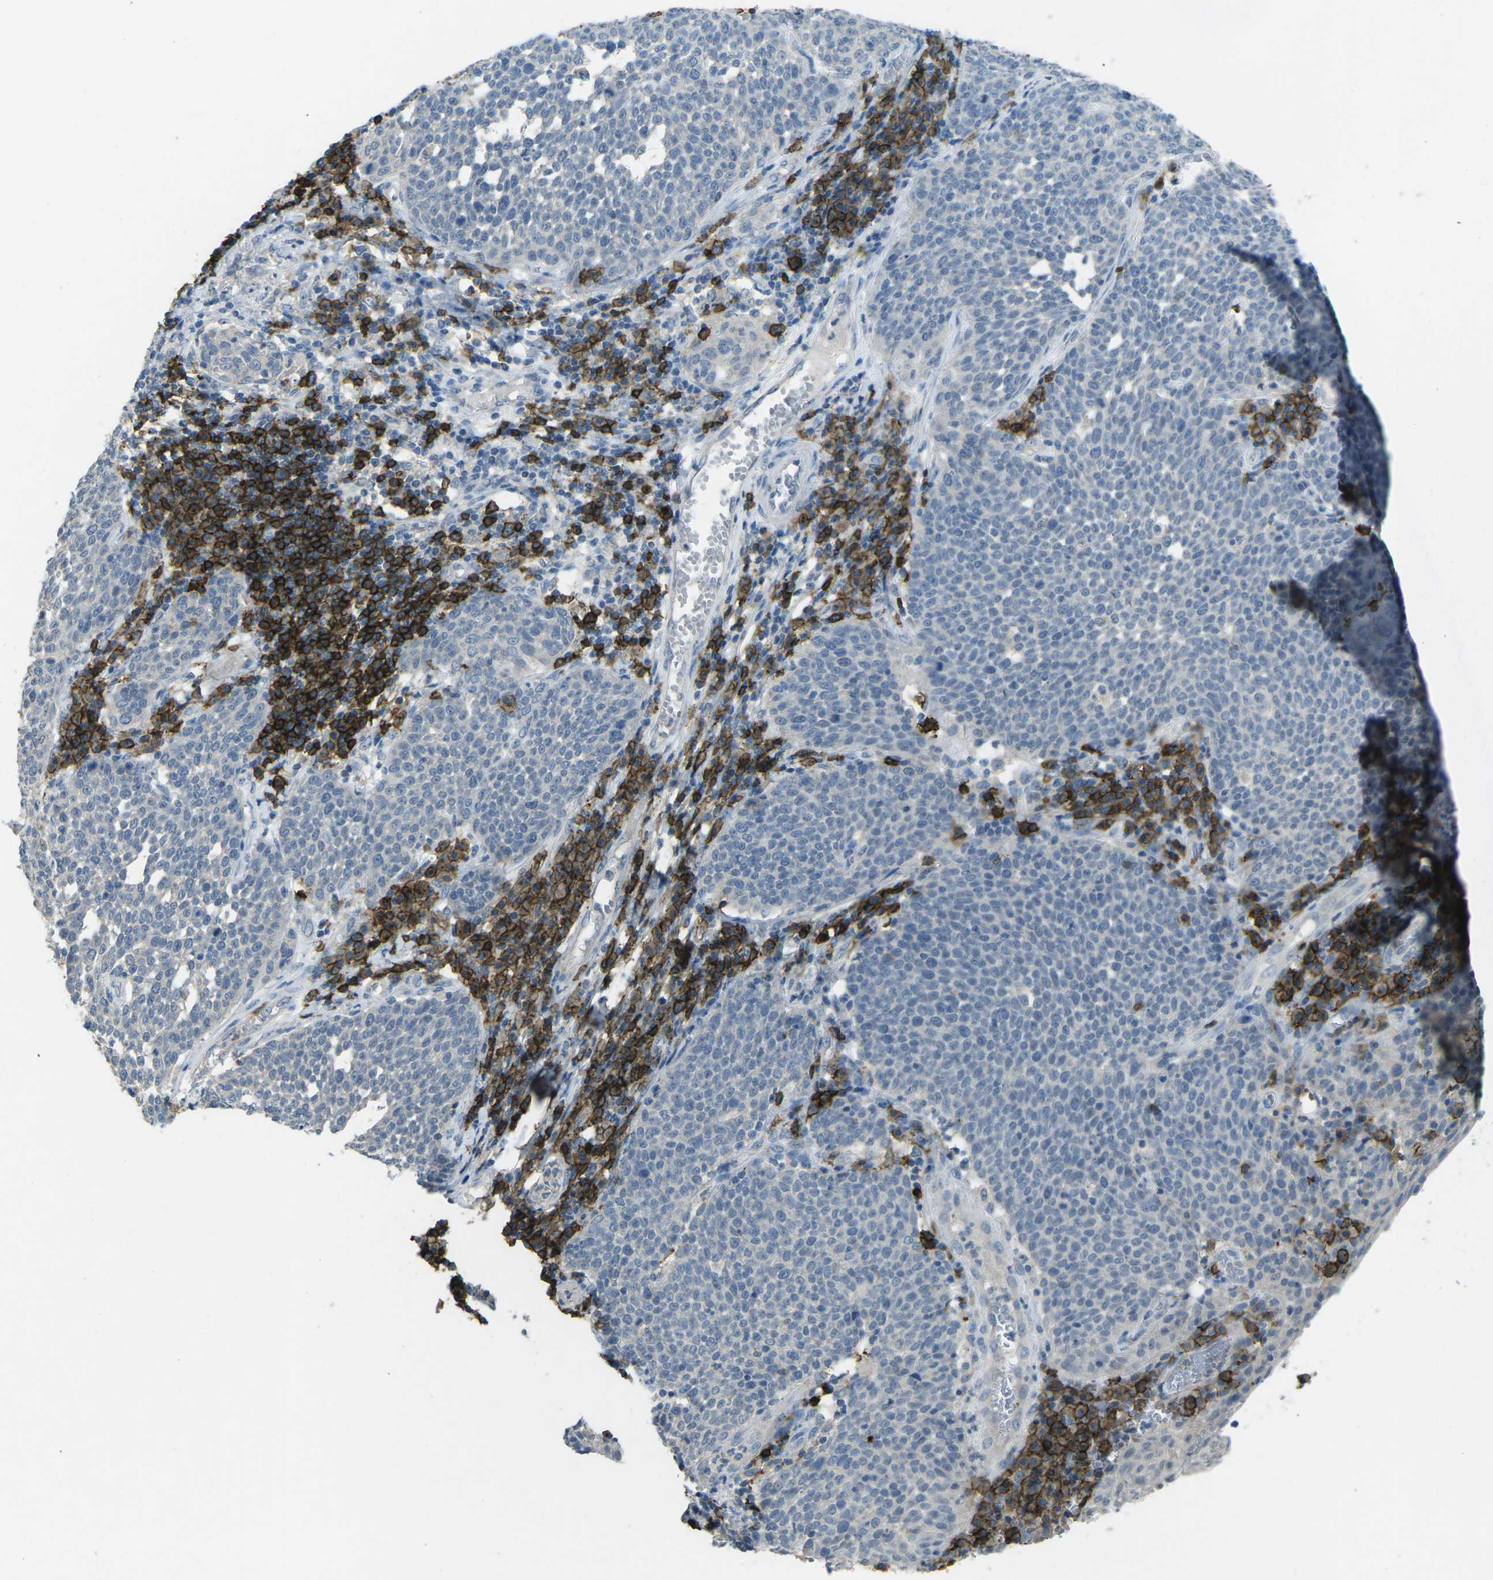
{"staining": {"intensity": "negative", "quantity": "none", "location": "none"}, "tissue": "cervical cancer", "cell_type": "Tumor cells", "image_type": "cancer", "snomed": [{"axis": "morphology", "description": "Squamous cell carcinoma, NOS"}, {"axis": "topography", "description": "Cervix"}], "caption": "Micrograph shows no significant protein staining in tumor cells of squamous cell carcinoma (cervical). Brightfield microscopy of IHC stained with DAB (3,3'-diaminobenzidine) (brown) and hematoxylin (blue), captured at high magnification.", "gene": "CD19", "patient": {"sex": "female", "age": 34}}